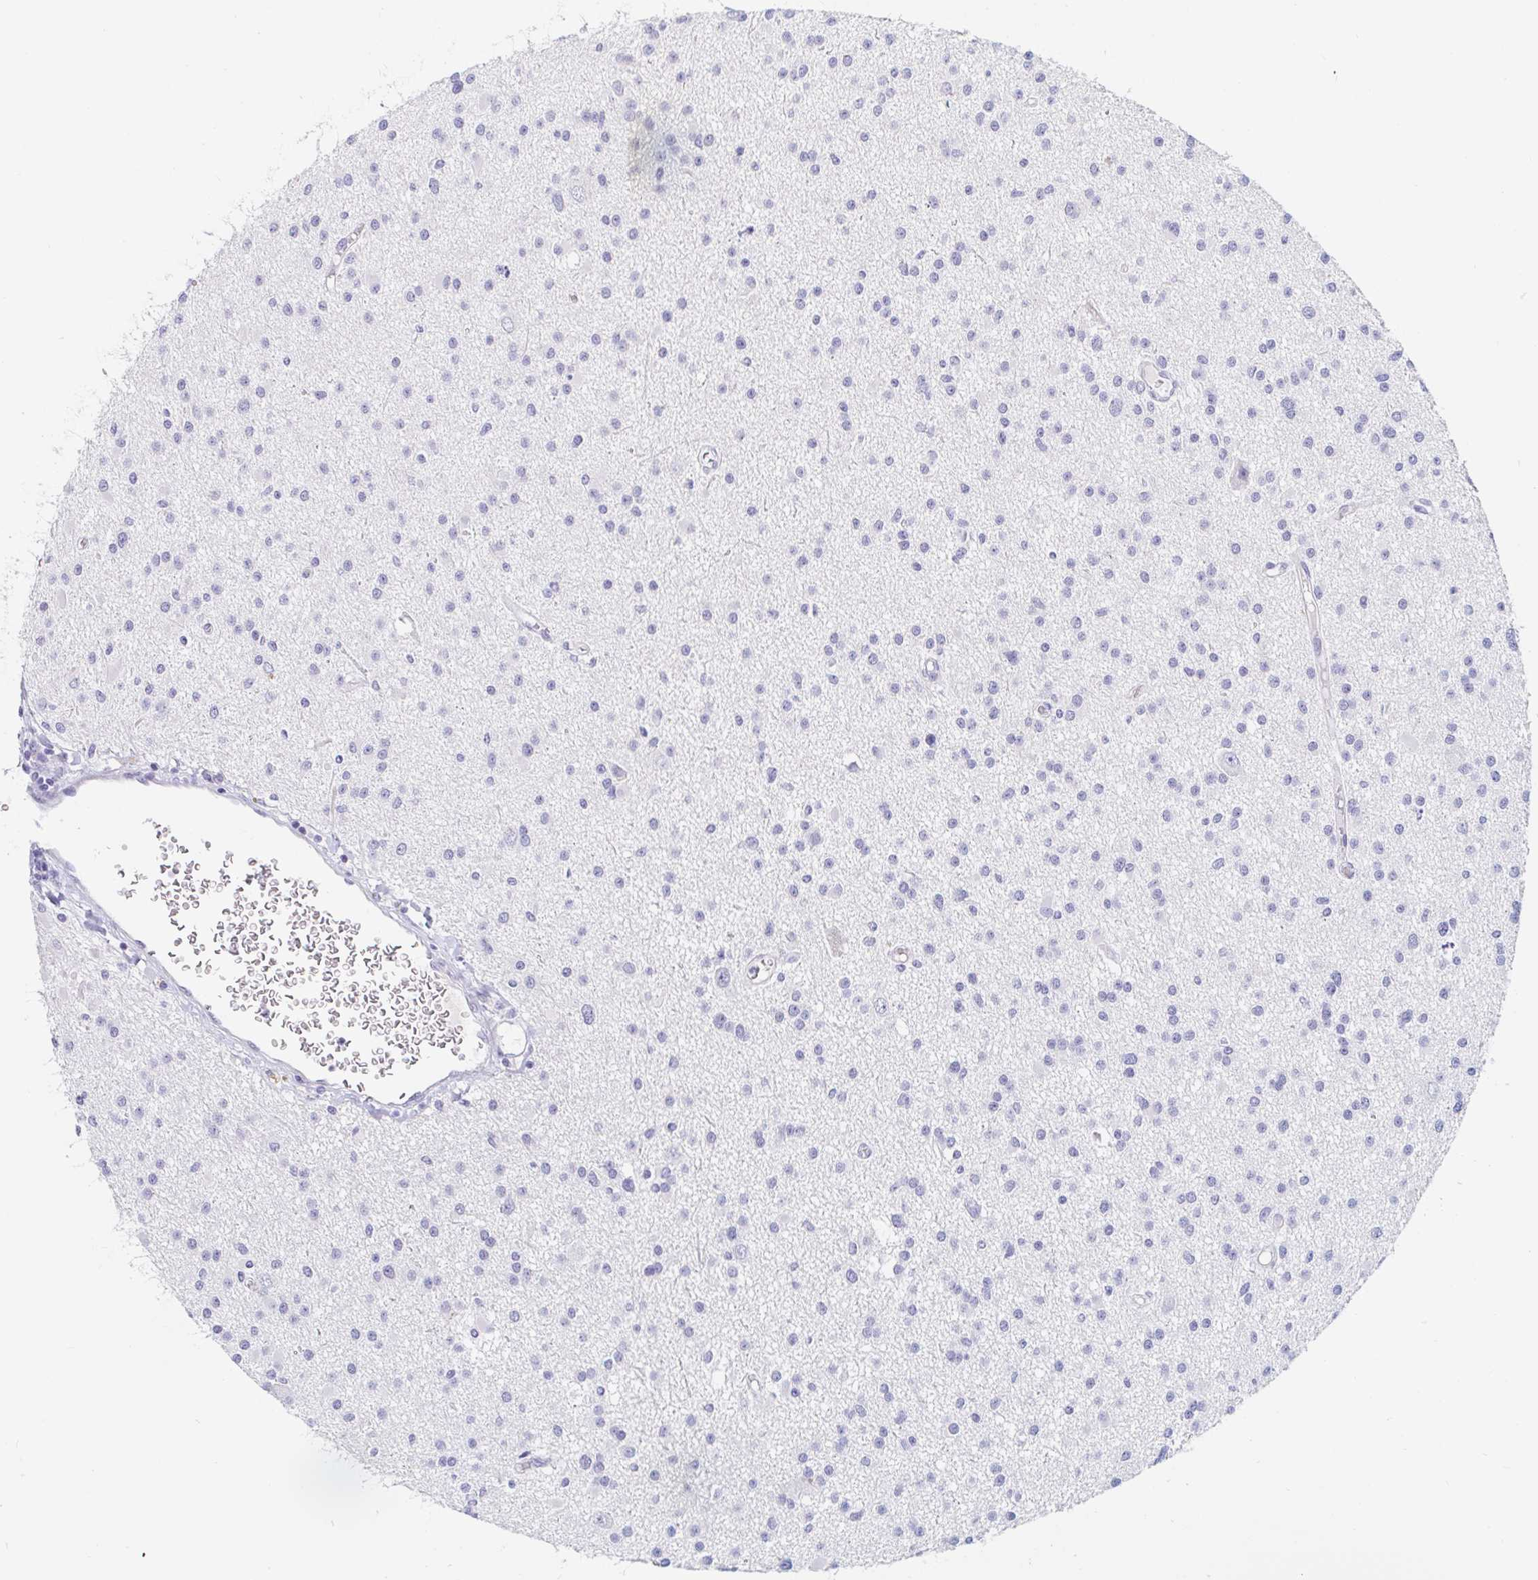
{"staining": {"intensity": "negative", "quantity": "none", "location": "none"}, "tissue": "glioma", "cell_type": "Tumor cells", "image_type": "cancer", "snomed": [{"axis": "morphology", "description": "Glioma, malignant, High grade"}, {"axis": "topography", "description": "Brain"}], "caption": "An immunohistochemistry image of glioma is shown. There is no staining in tumor cells of glioma. (IHC, brightfield microscopy, high magnification).", "gene": "TEX44", "patient": {"sex": "male", "age": 54}}